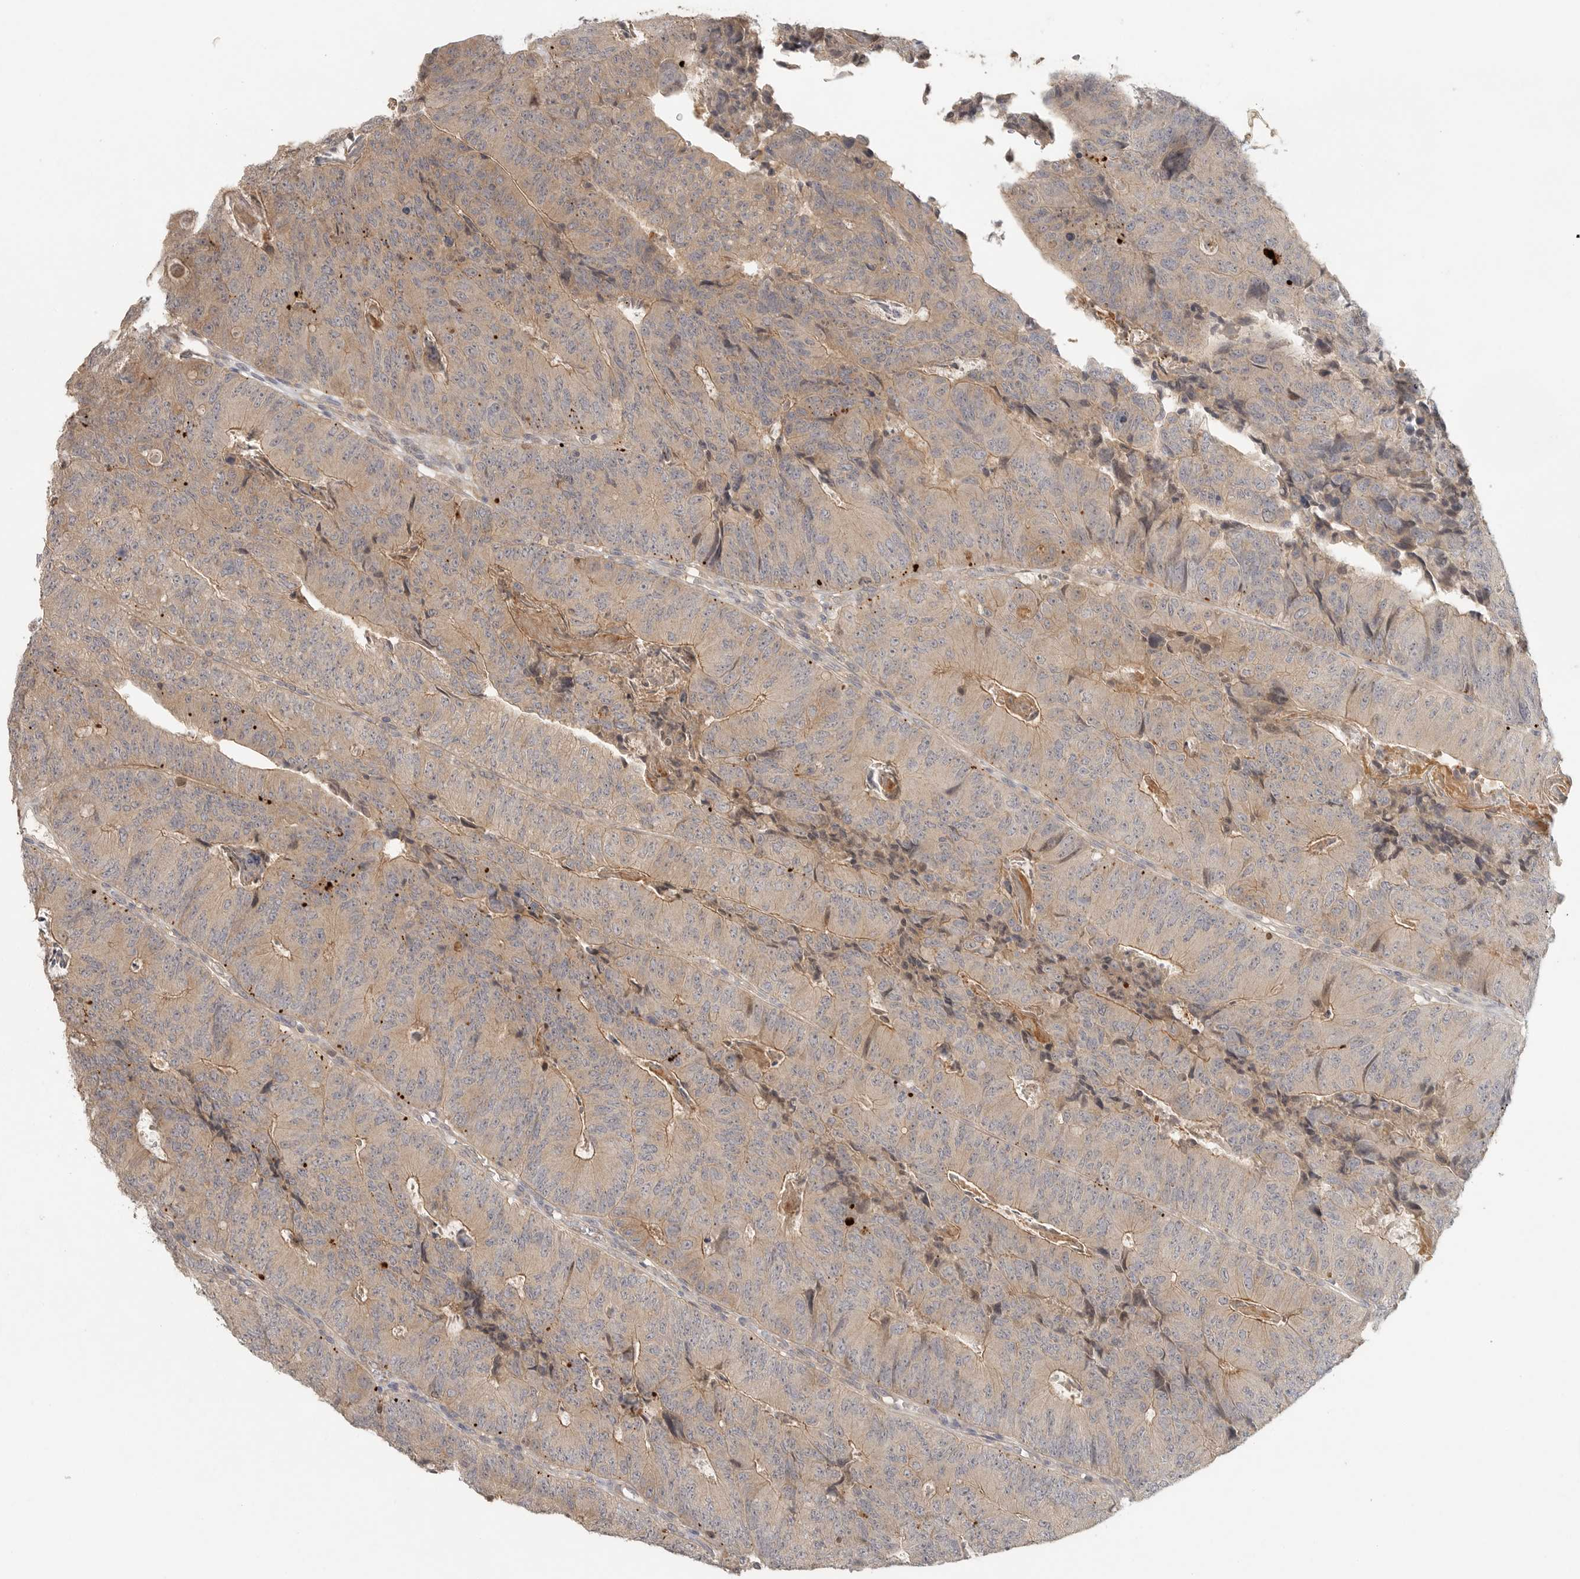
{"staining": {"intensity": "weak", "quantity": ">75%", "location": "cytoplasmic/membranous"}, "tissue": "colorectal cancer", "cell_type": "Tumor cells", "image_type": "cancer", "snomed": [{"axis": "morphology", "description": "Adenocarcinoma, NOS"}, {"axis": "topography", "description": "Colon"}], "caption": "Weak cytoplasmic/membranous staining is present in about >75% of tumor cells in colorectal cancer.", "gene": "HDAC6", "patient": {"sex": "female", "age": 67}}